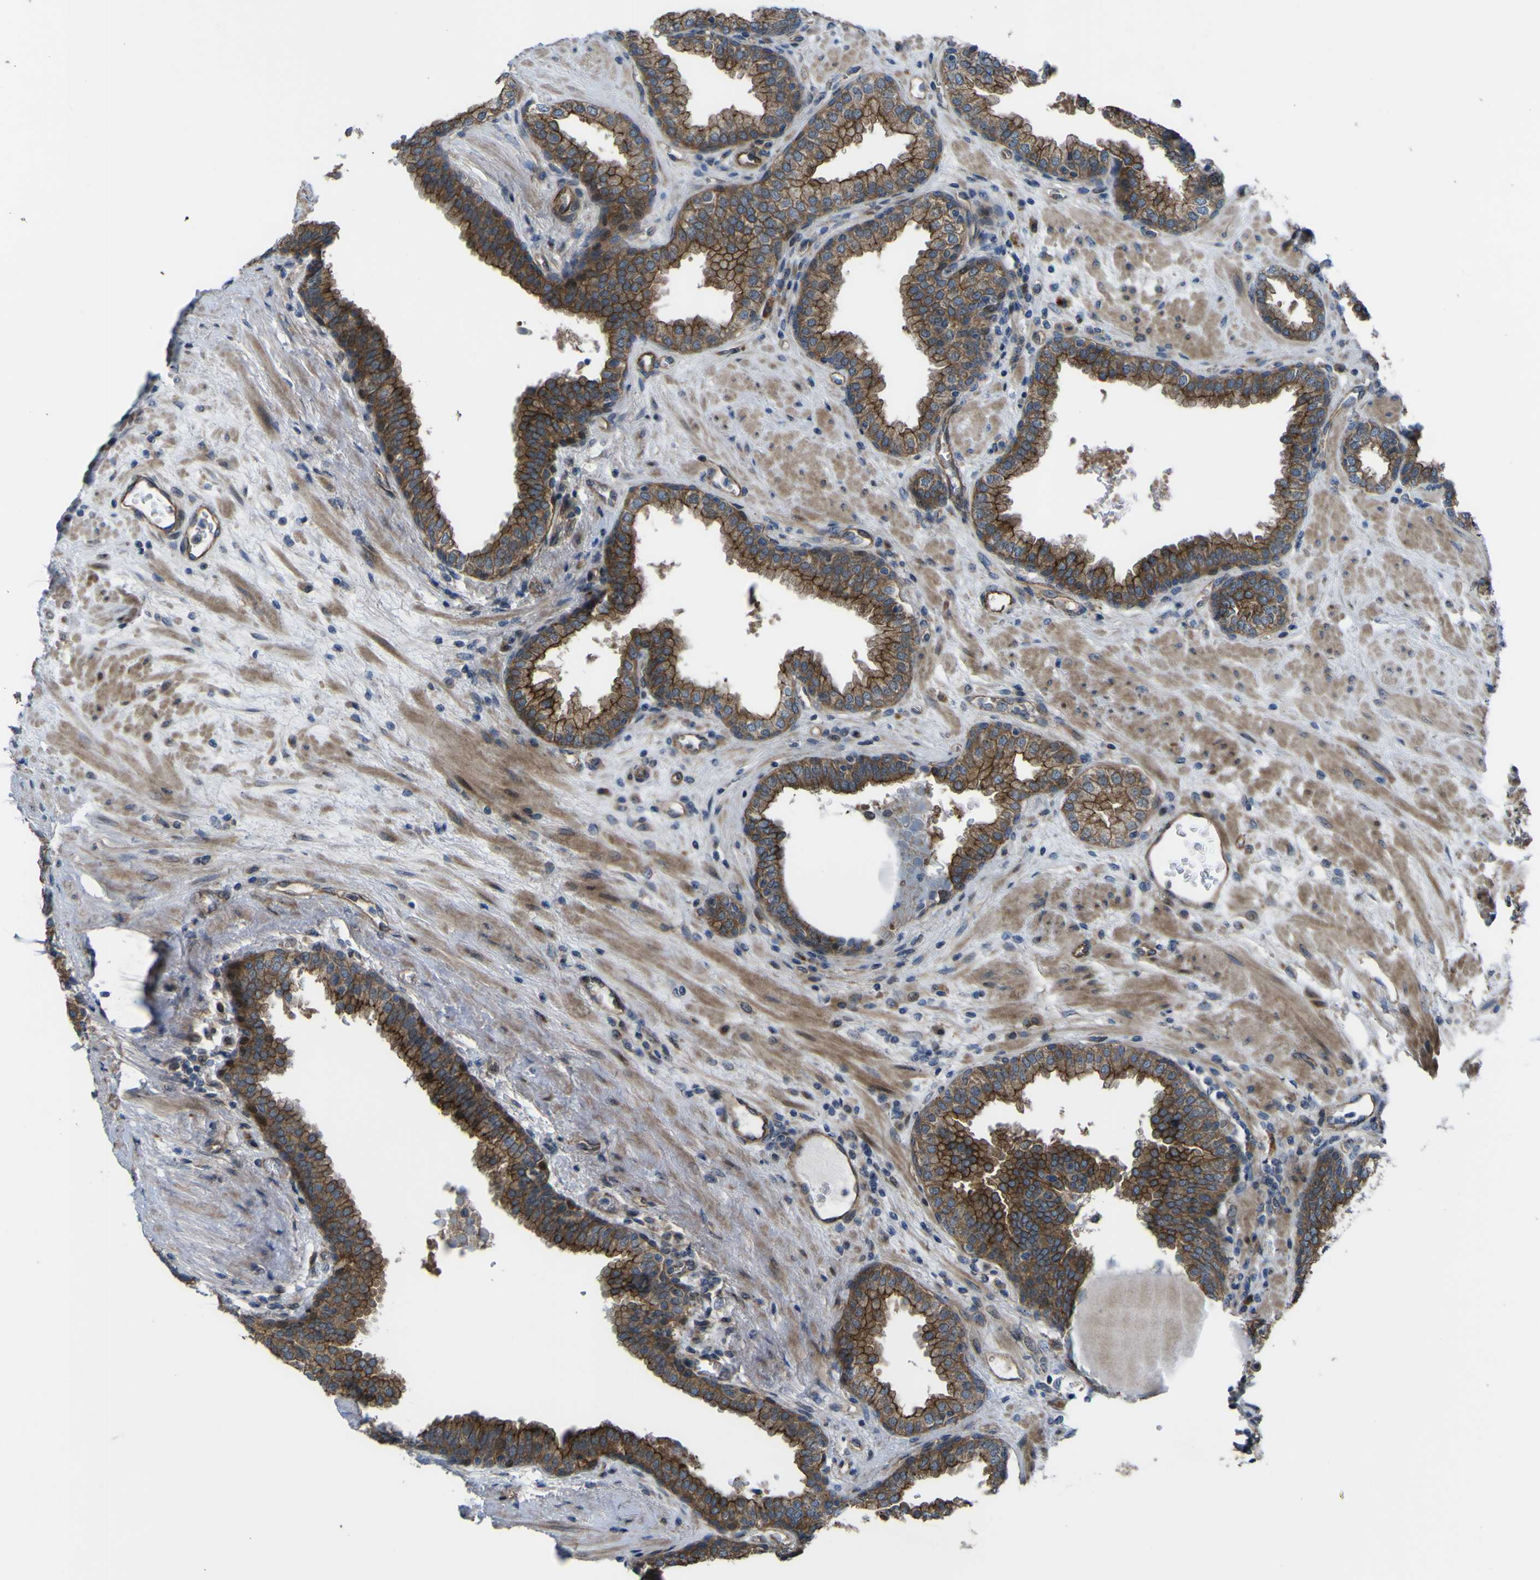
{"staining": {"intensity": "moderate", "quantity": ">75%", "location": "cytoplasmic/membranous"}, "tissue": "prostate", "cell_type": "Glandular cells", "image_type": "normal", "snomed": [{"axis": "morphology", "description": "Normal tissue, NOS"}, {"axis": "topography", "description": "Prostate"}], "caption": "Prostate stained with IHC reveals moderate cytoplasmic/membranous positivity in about >75% of glandular cells.", "gene": "FBXO30", "patient": {"sex": "male", "age": 51}}